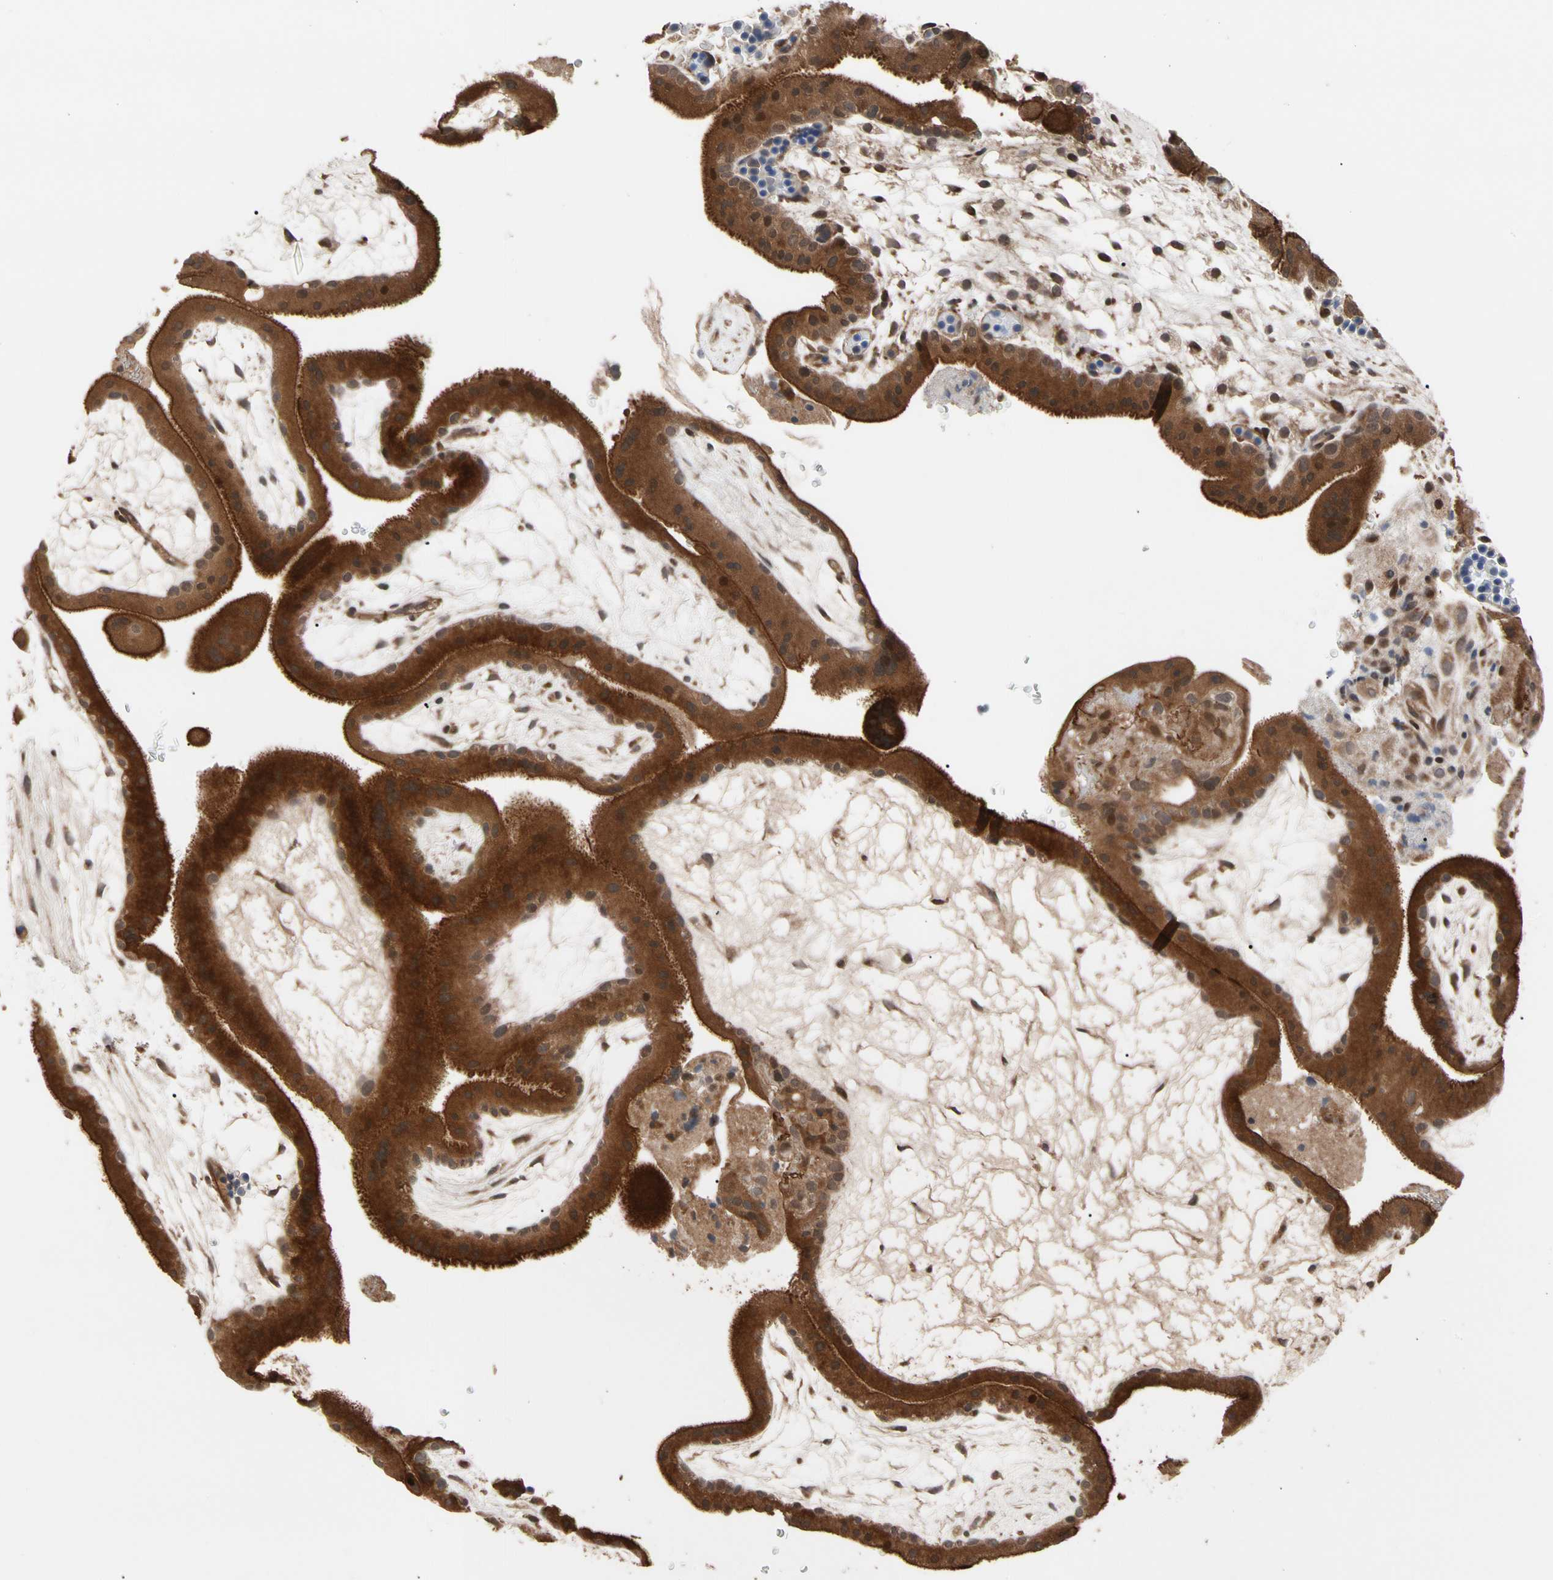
{"staining": {"intensity": "weak", "quantity": "25%-75%", "location": "cytoplasmic/membranous"}, "tissue": "placenta", "cell_type": "Decidual cells", "image_type": "normal", "snomed": [{"axis": "morphology", "description": "Normal tissue, NOS"}, {"axis": "topography", "description": "Placenta"}], "caption": "DAB (3,3'-diaminobenzidine) immunohistochemical staining of unremarkable placenta displays weak cytoplasmic/membranous protein expression in about 25%-75% of decidual cells. (Stains: DAB in brown, nuclei in blue, Microscopy: brightfield microscopy at high magnification).", "gene": "CYTIP", "patient": {"sex": "female", "age": 19}}